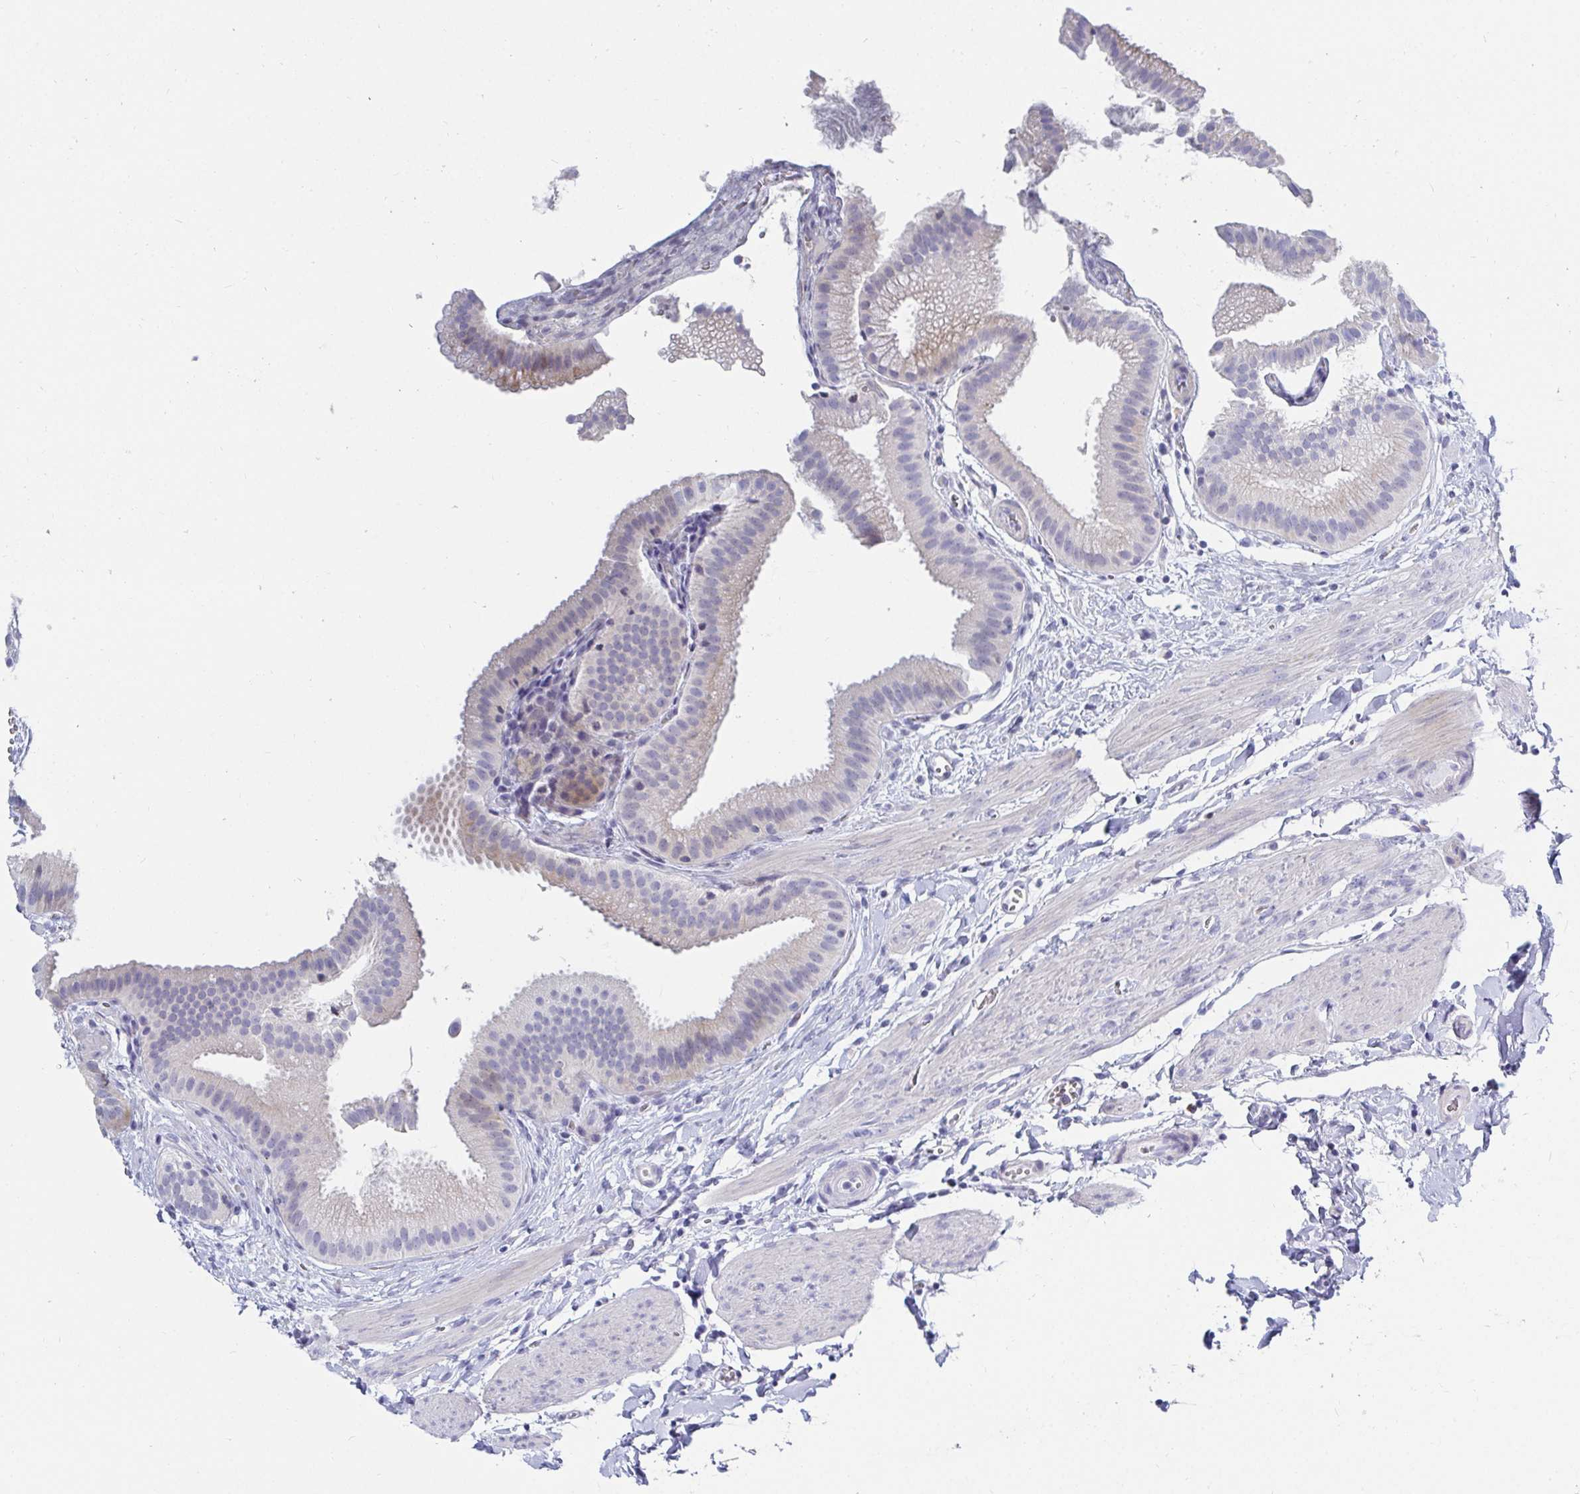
{"staining": {"intensity": "negative", "quantity": "none", "location": "none"}, "tissue": "gallbladder", "cell_type": "Glandular cells", "image_type": "normal", "snomed": [{"axis": "morphology", "description": "Normal tissue, NOS"}, {"axis": "topography", "description": "Gallbladder"}], "caption": "DAB (3,3'-diaminobenzidine) immunohistochemical staining of benign human gallbladder demonstrates no significant positivity in glandular cells. (Brightfield microscopy of DAB (3,3'-diaminobenzidine) immunohistochemistry at high magnification).", "gene": "OR10K1", "patient": {"sex": "female", "age": 63}}